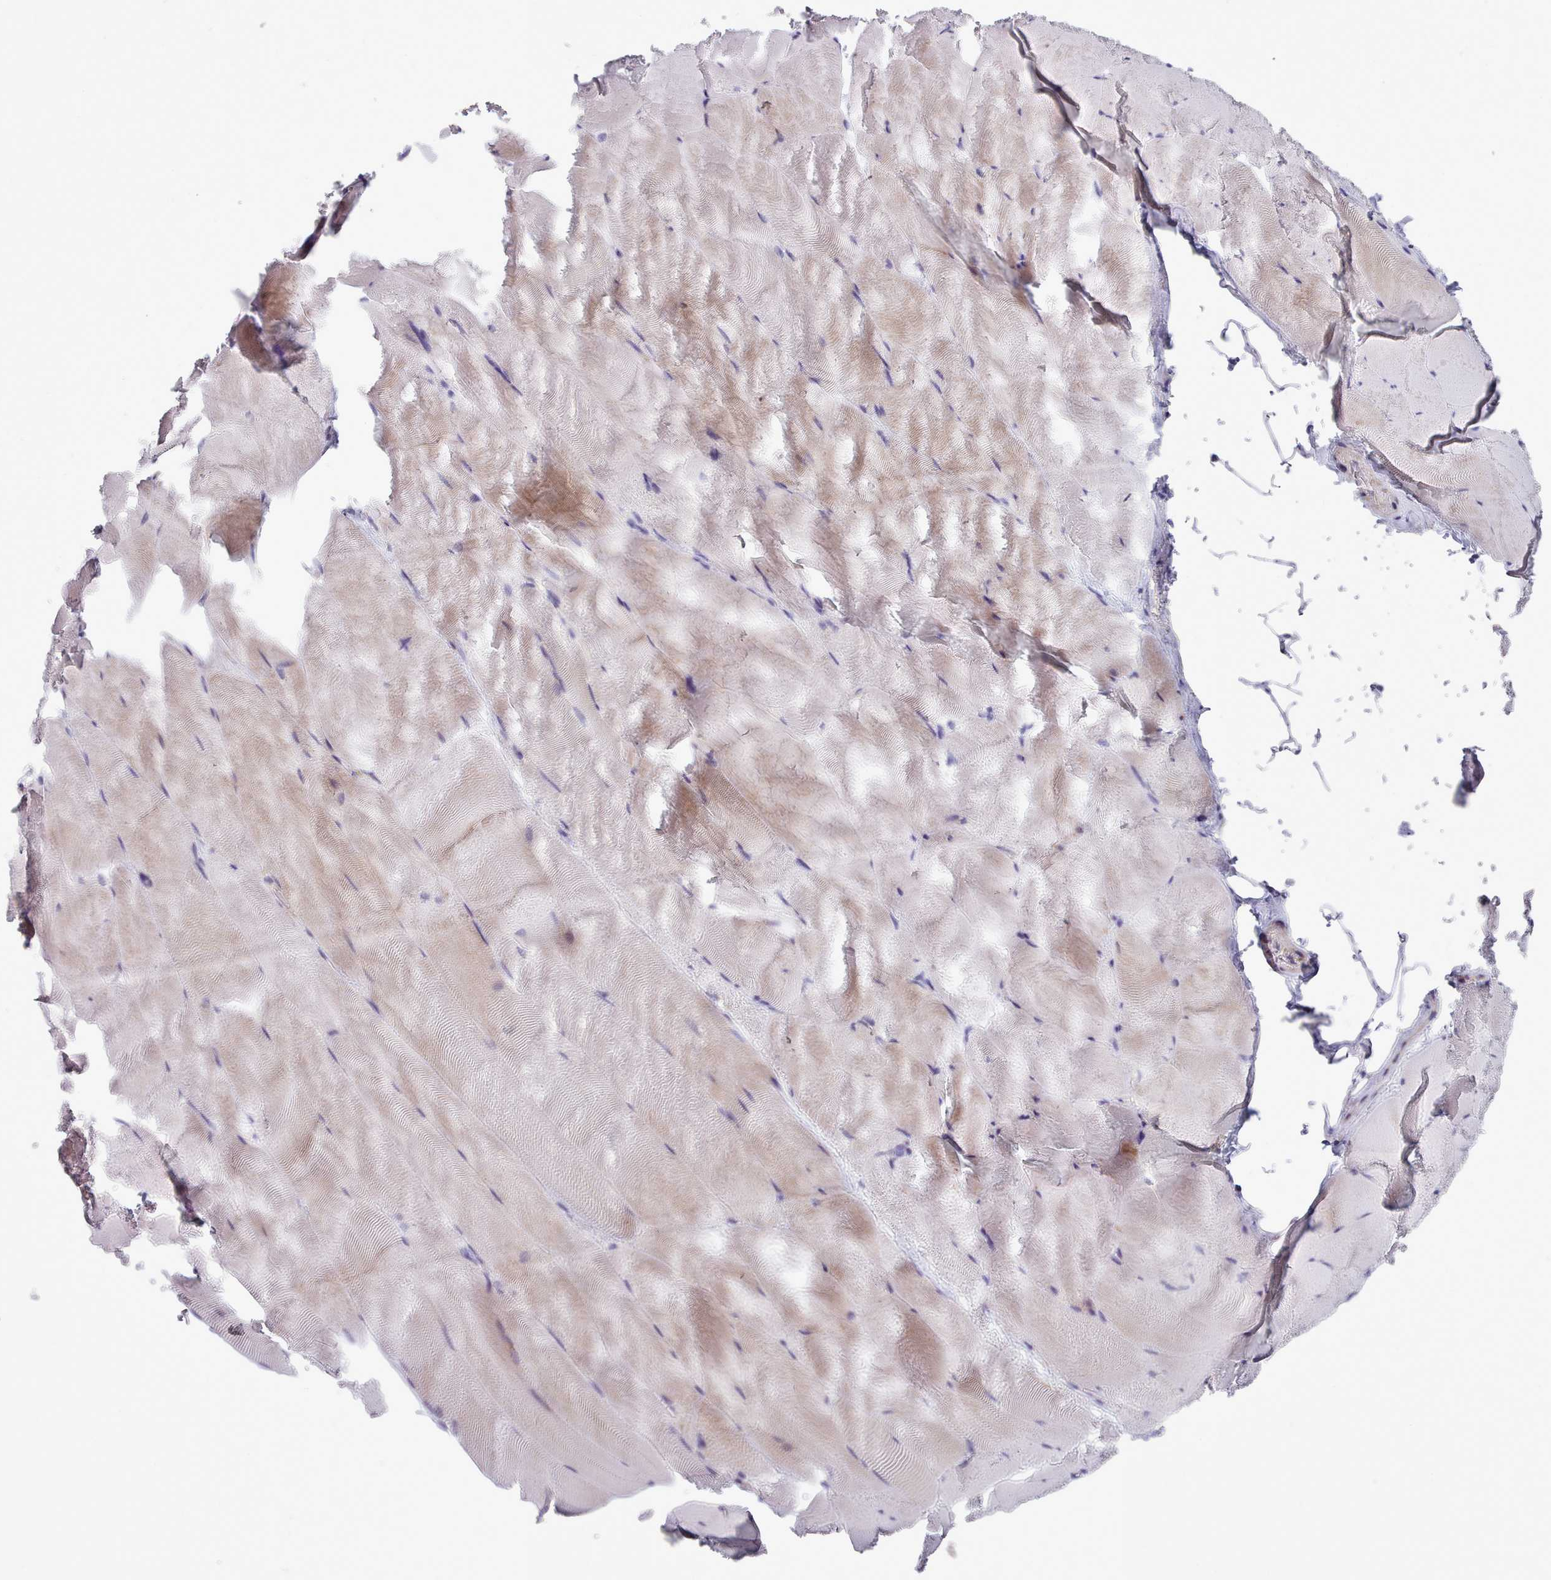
{"staining": {"intensity": "weak", "quantity": "<25%", "location": "cytoplasmic/membranous"}, "tissue": "skeletal muscle", "cell_type": "Myocytes", "image_type": "normal", "snomed": [{"axis": "morphology", "description": "Normal tissue, NOS"}, {"axis": "topography", "description": "Skeletal muscle"}], "caption": "Myocytes are negative for brown protein staining in benign skeletal muscle. (DAB IHC visualized using brightfield microscopy, high magnification).", "gene": "FKBP10", "patient": {"sex": "female", "age": 64}}